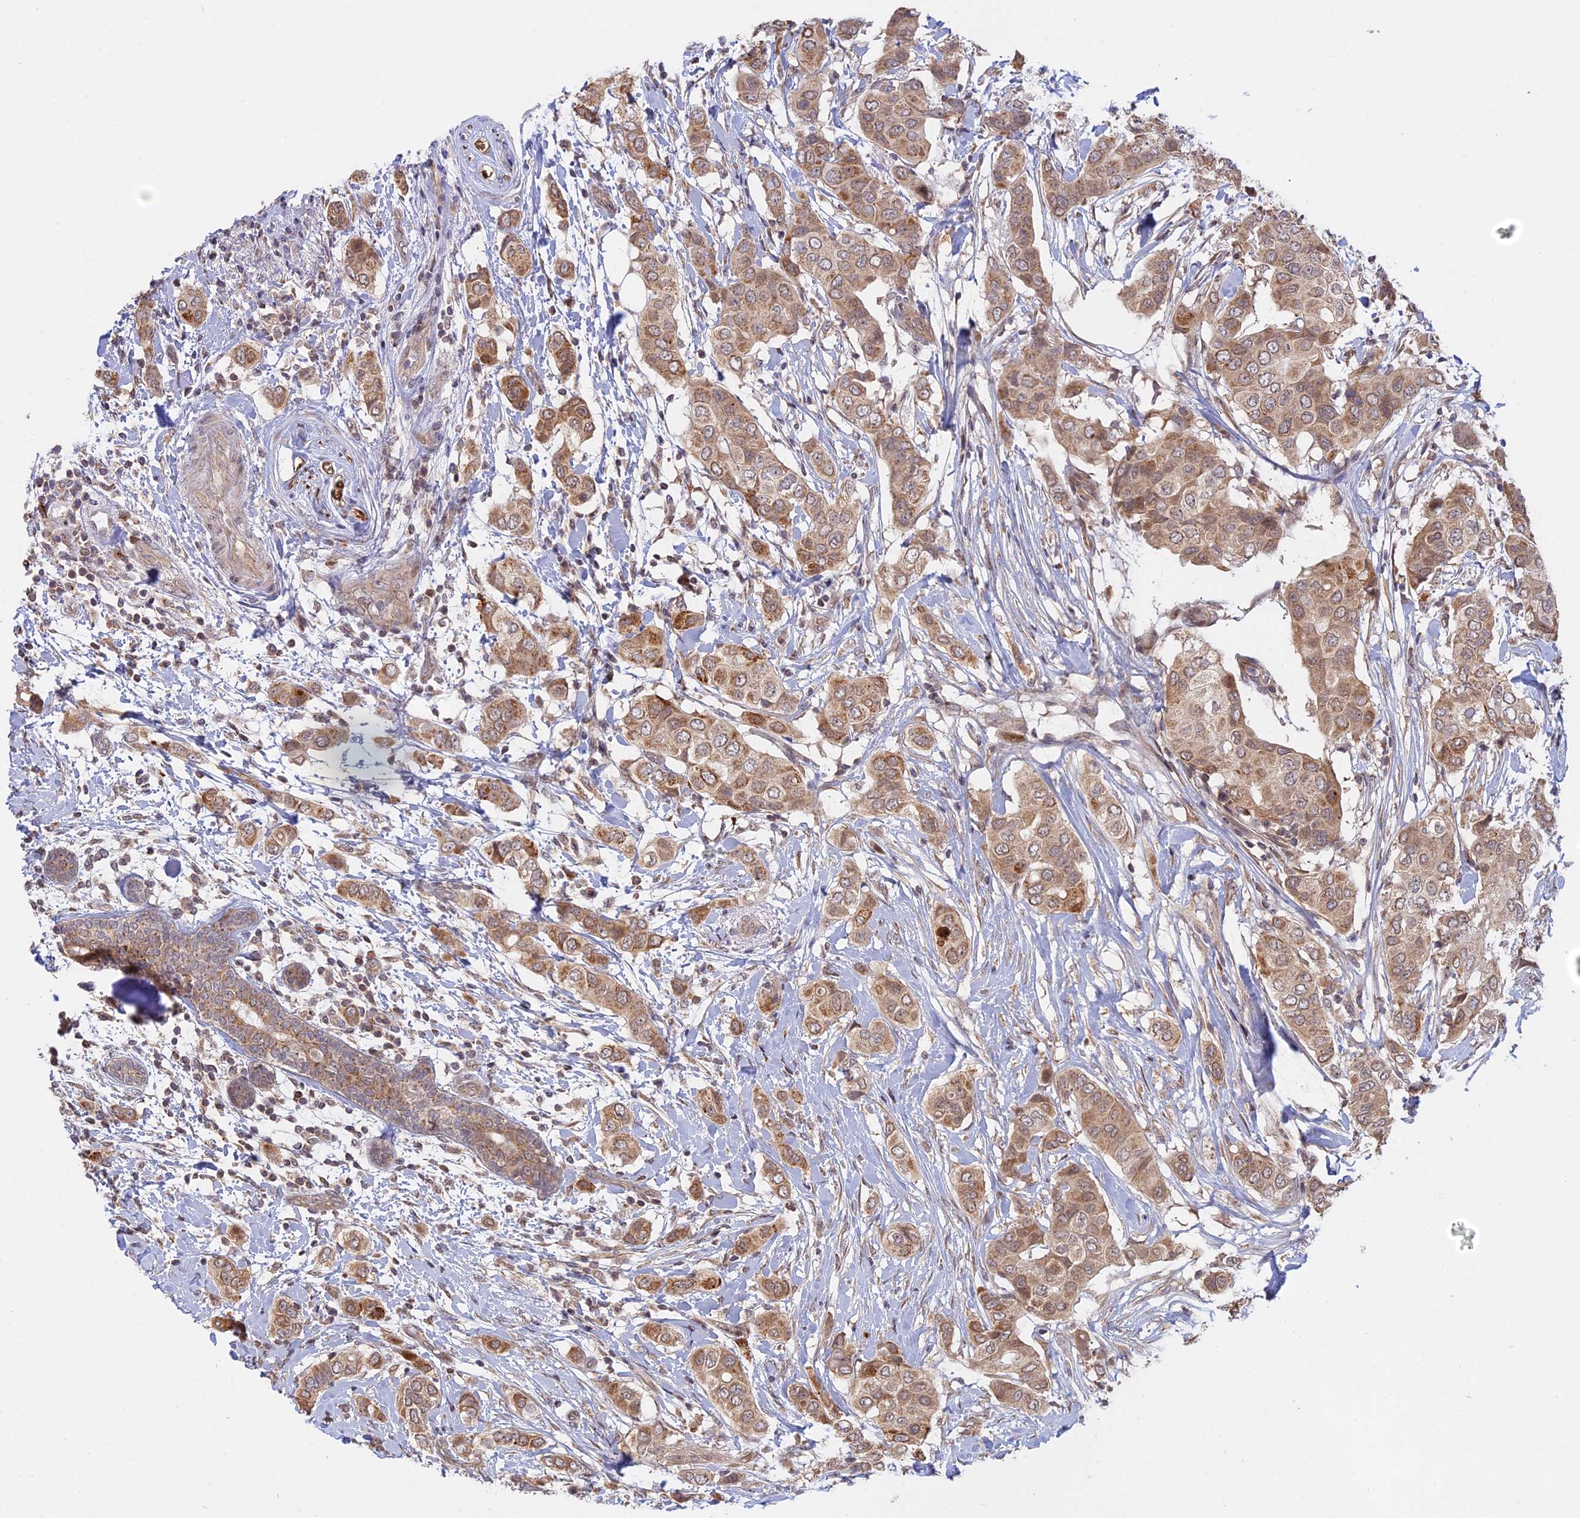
{"staining": {"intensity": "moderate", "quantity": ">75%", "location": "cytoplasmic/membranous"}, "tissue": "breast cancer", "cell_type": "Tumor cells", "image_type": "cancer", "snomed": [{"axis": "morphology", "description": "Lobular carcinoma"}, {"axis": "topography", "description": "Breast"}], "caption": "Immunohistochemical staining of lobular carcinoma (breast) demonstrates medium levels of moderate cytoplasmic/membranous protein expression in approximately >75% of tumor cells.", "gene": "GSKIP", "patient": {"sex": "female", "age": 51}}